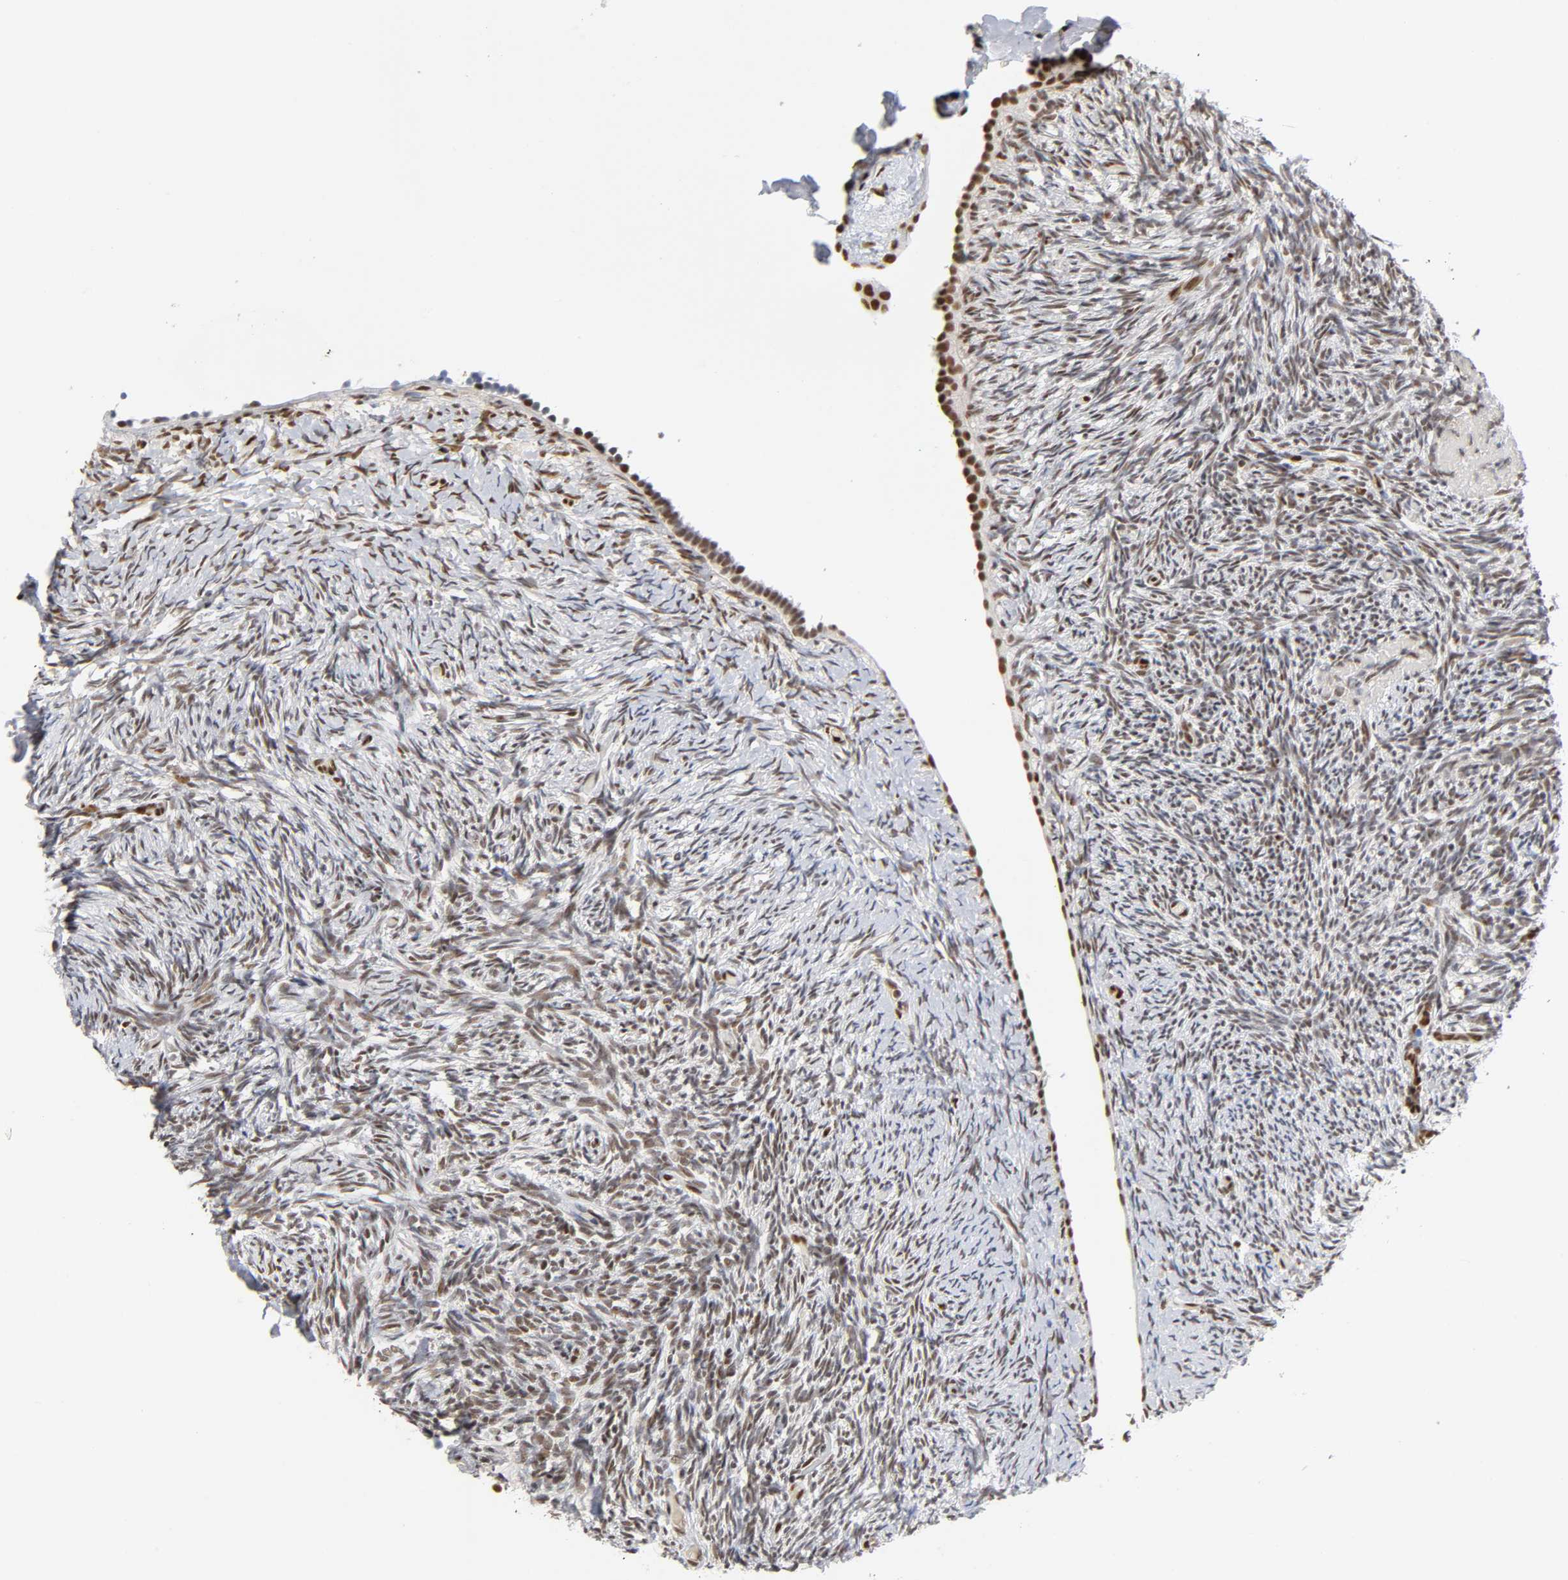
{"staining": {"intensity": "strong", "quantity": ">75%", "location": "nuclear"}, "tissue": "ovary", "cell_type": "Follicle cells", "image_type": "normal", "snomed": [{"axis": "morphology", "description": "Normal tissue, NOS"}, {"axis": "topography", "description": "Ovary"}], "caption": "A photomicrograph of human ovary stained for a protein exhibits strong nuclear brown staining in follicle cells. (Stains: DAB in brown, nuclei in blue, Microscopy: brightfield microscopy at high magnification).", "gene": "NR3C1", "patient": {"sex": "female", "age": 60}}